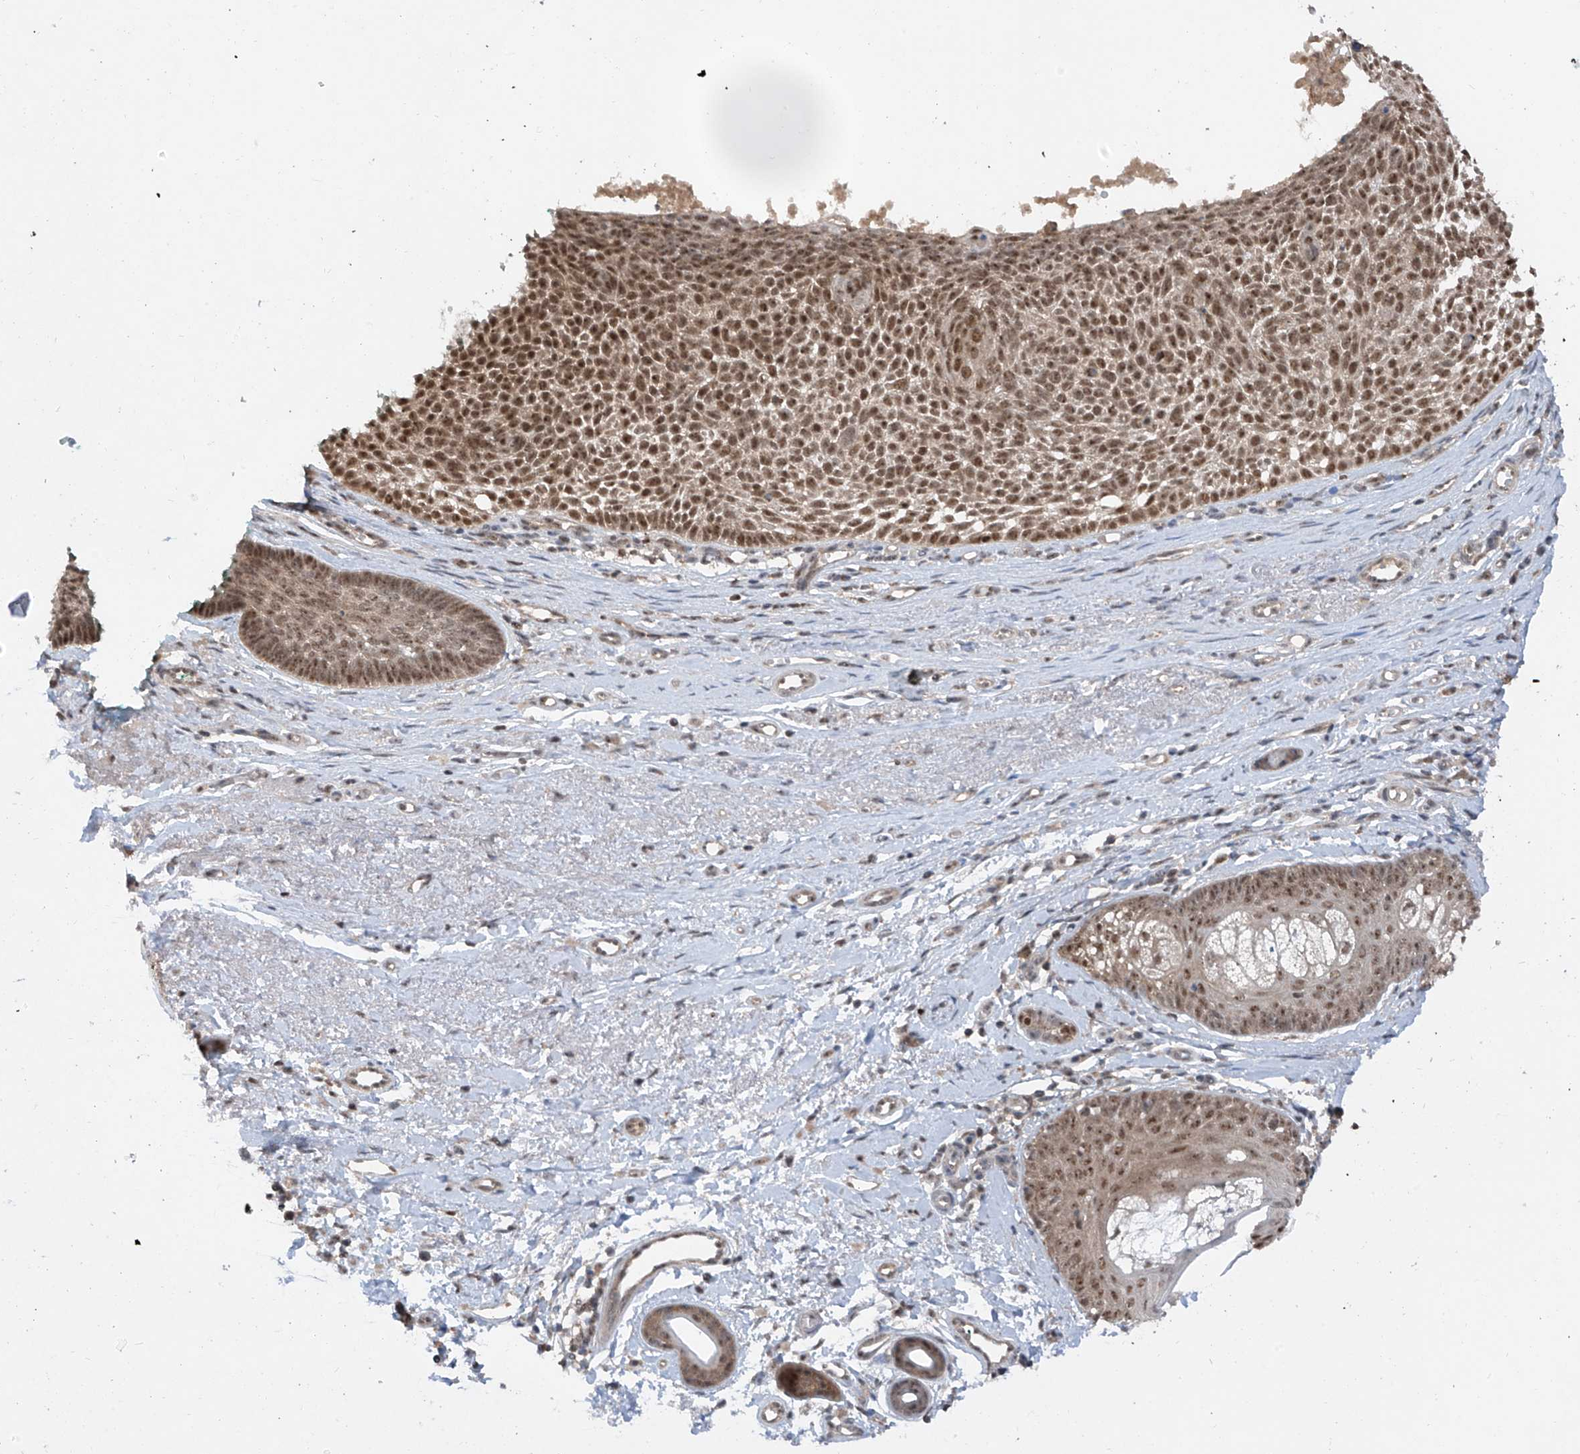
{"staining": {"intensity": "moderate", "quantity": ">75%", "location": "nuclear"}, "tissue": "skin cancer", "cell_type": "Tumor cells", "image_type": "cancer", "snomed": [{"axis": "morphology", "description": "Basal cell carcinoma"}, {"axis": "topography", "description": "Skin"}], "caption": "Human skin cancer stained for a protein (brown) demonstrates moderate nuclear positive expression in approximately >75% of tumor cells.", "gene": "RPAIN", "patient": {"sex": "female", "age": 81}}